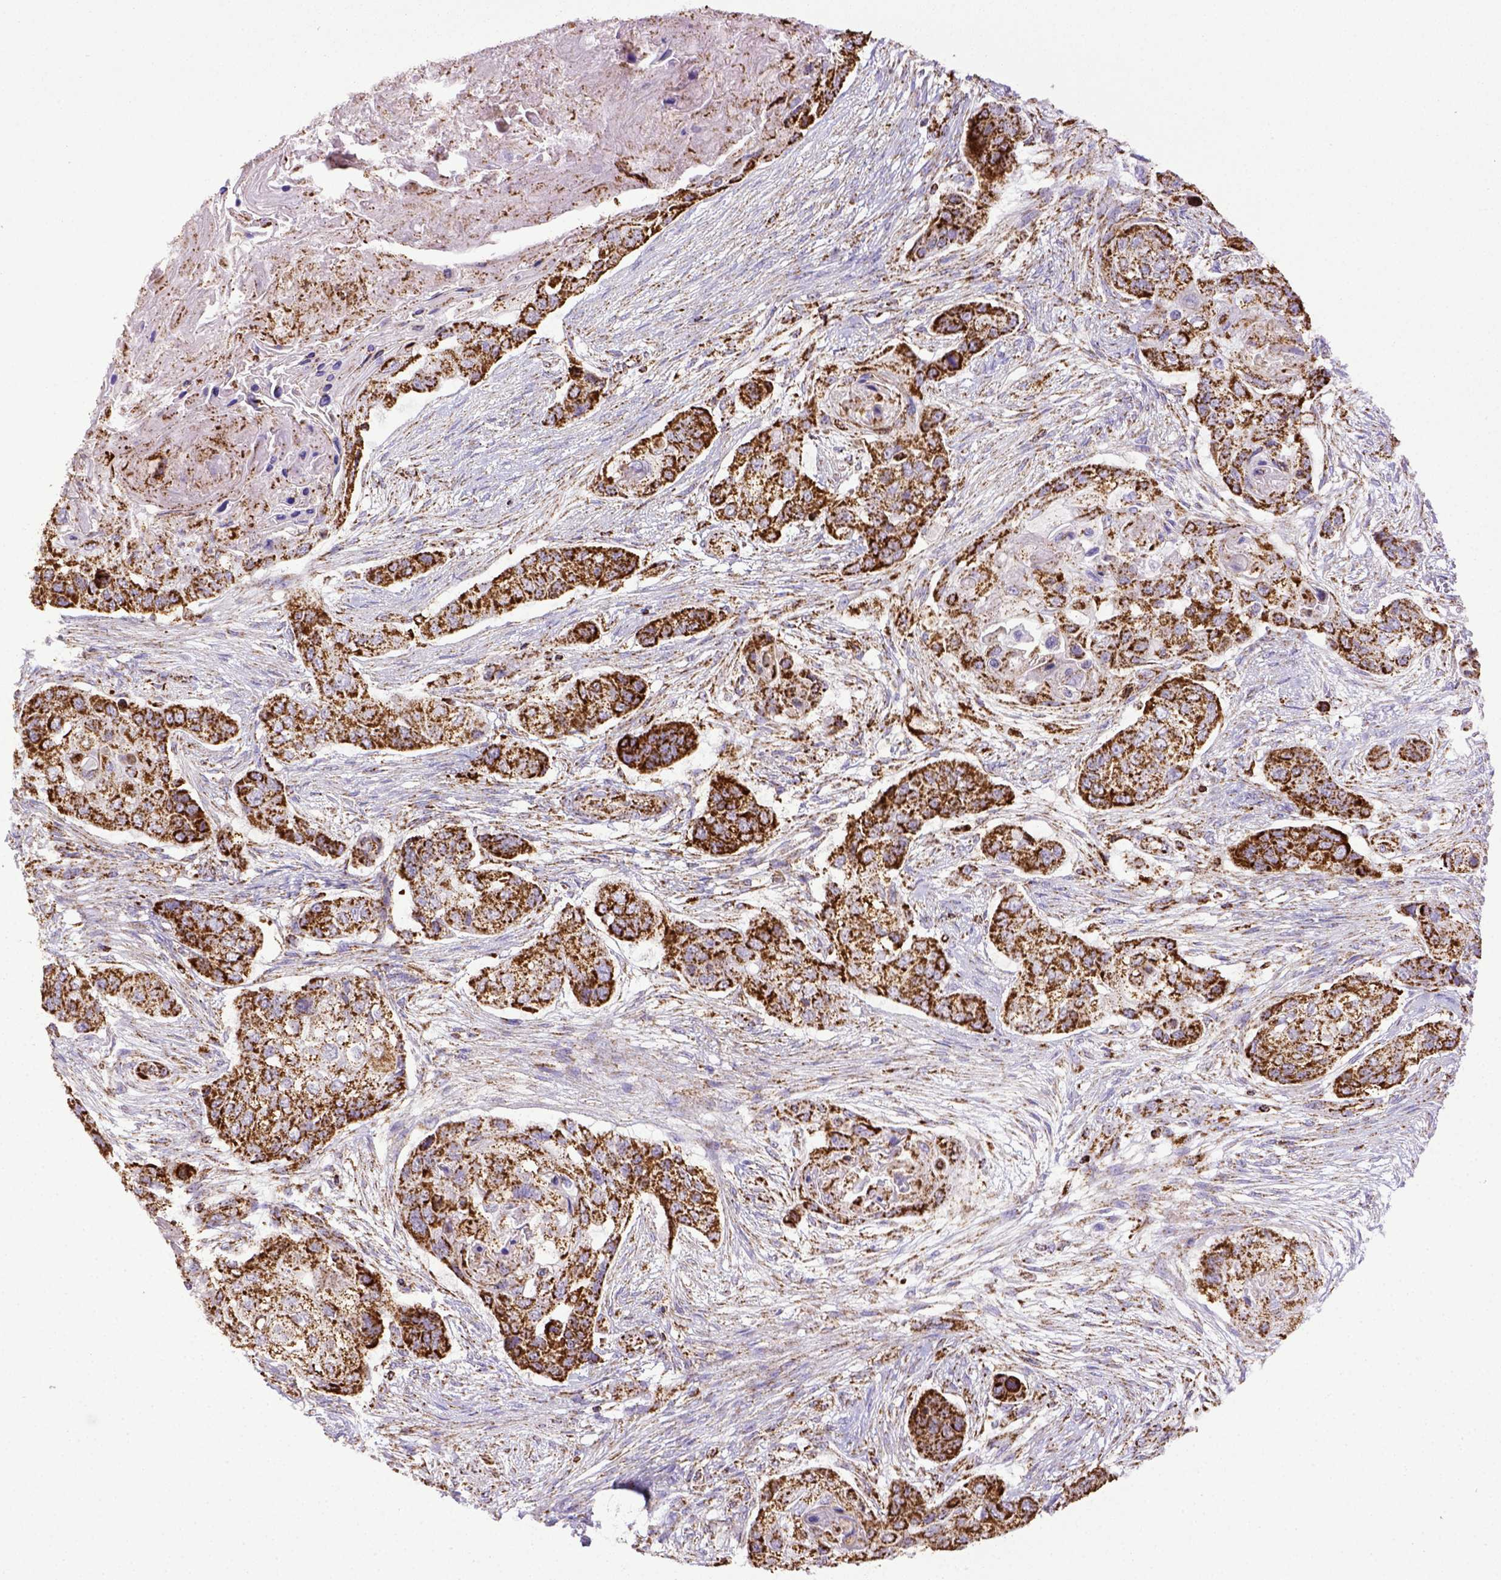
{"staining": {"intensity": "strong", "quantity": ">75%", "location": "cytoplasmic/membranous"}, "tissue": "lung cancer", "cell_type": "Tumor cells", "image_type": "cancer", "snomed": [{"axis": "morphology", "description": "Squamous cell carcinoma, NOS"}, {"axis": "topography", "description": "Lung"}], "caption": "High-magnification brightfield microscopy of squamous cell carcinoma (lung) stained with DAB (brown) and counterstained with hematoxylin (blue). tumor cells exhibit strong cytoplasmic/membranous staining is identified in about>75% of cells.", "gene": "MT-CO1", "patient": {"sex": "male", "age": 69}}